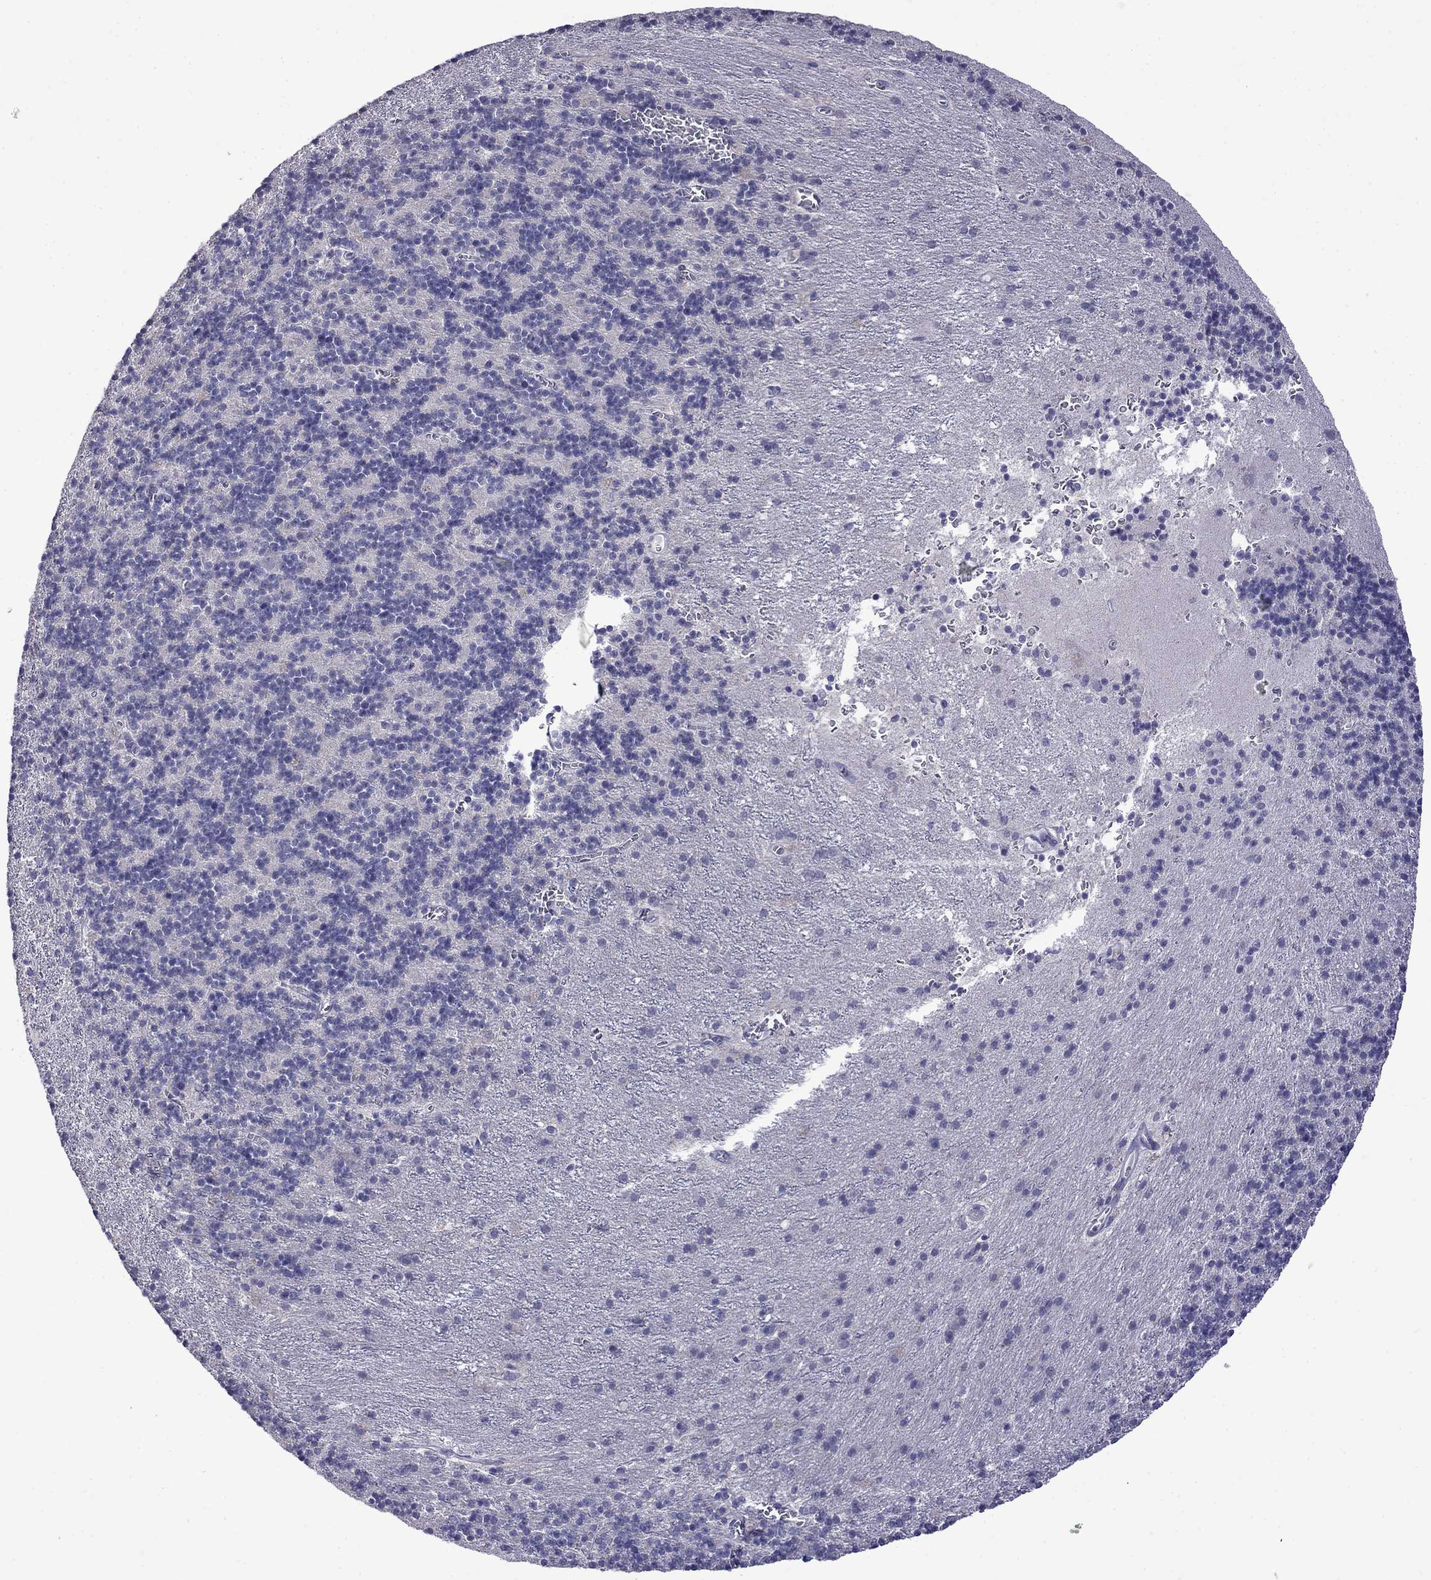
{"staining": {"intensity": "negative", "quantity": "none", "location": "none"}, "tissue": "cerebellum", "cell_type": "Cells in granular layer", "image_type": "normal", "snomed": [{"axis": "morphology", "description": "Normal tissue, NOS"}, {"axis": "topography", "description": "Cerebellum"}], "caption": "The histopathology image exhibits no significant expression in cells in granular layer of cerebellum. (Brightfield microscopy of DAB (3,3'-diaminobenzidine) immunohistochemistry (IHC) at high magnification).", "gene": "STAR", "patient": {"sex": "male", "age": 70}}